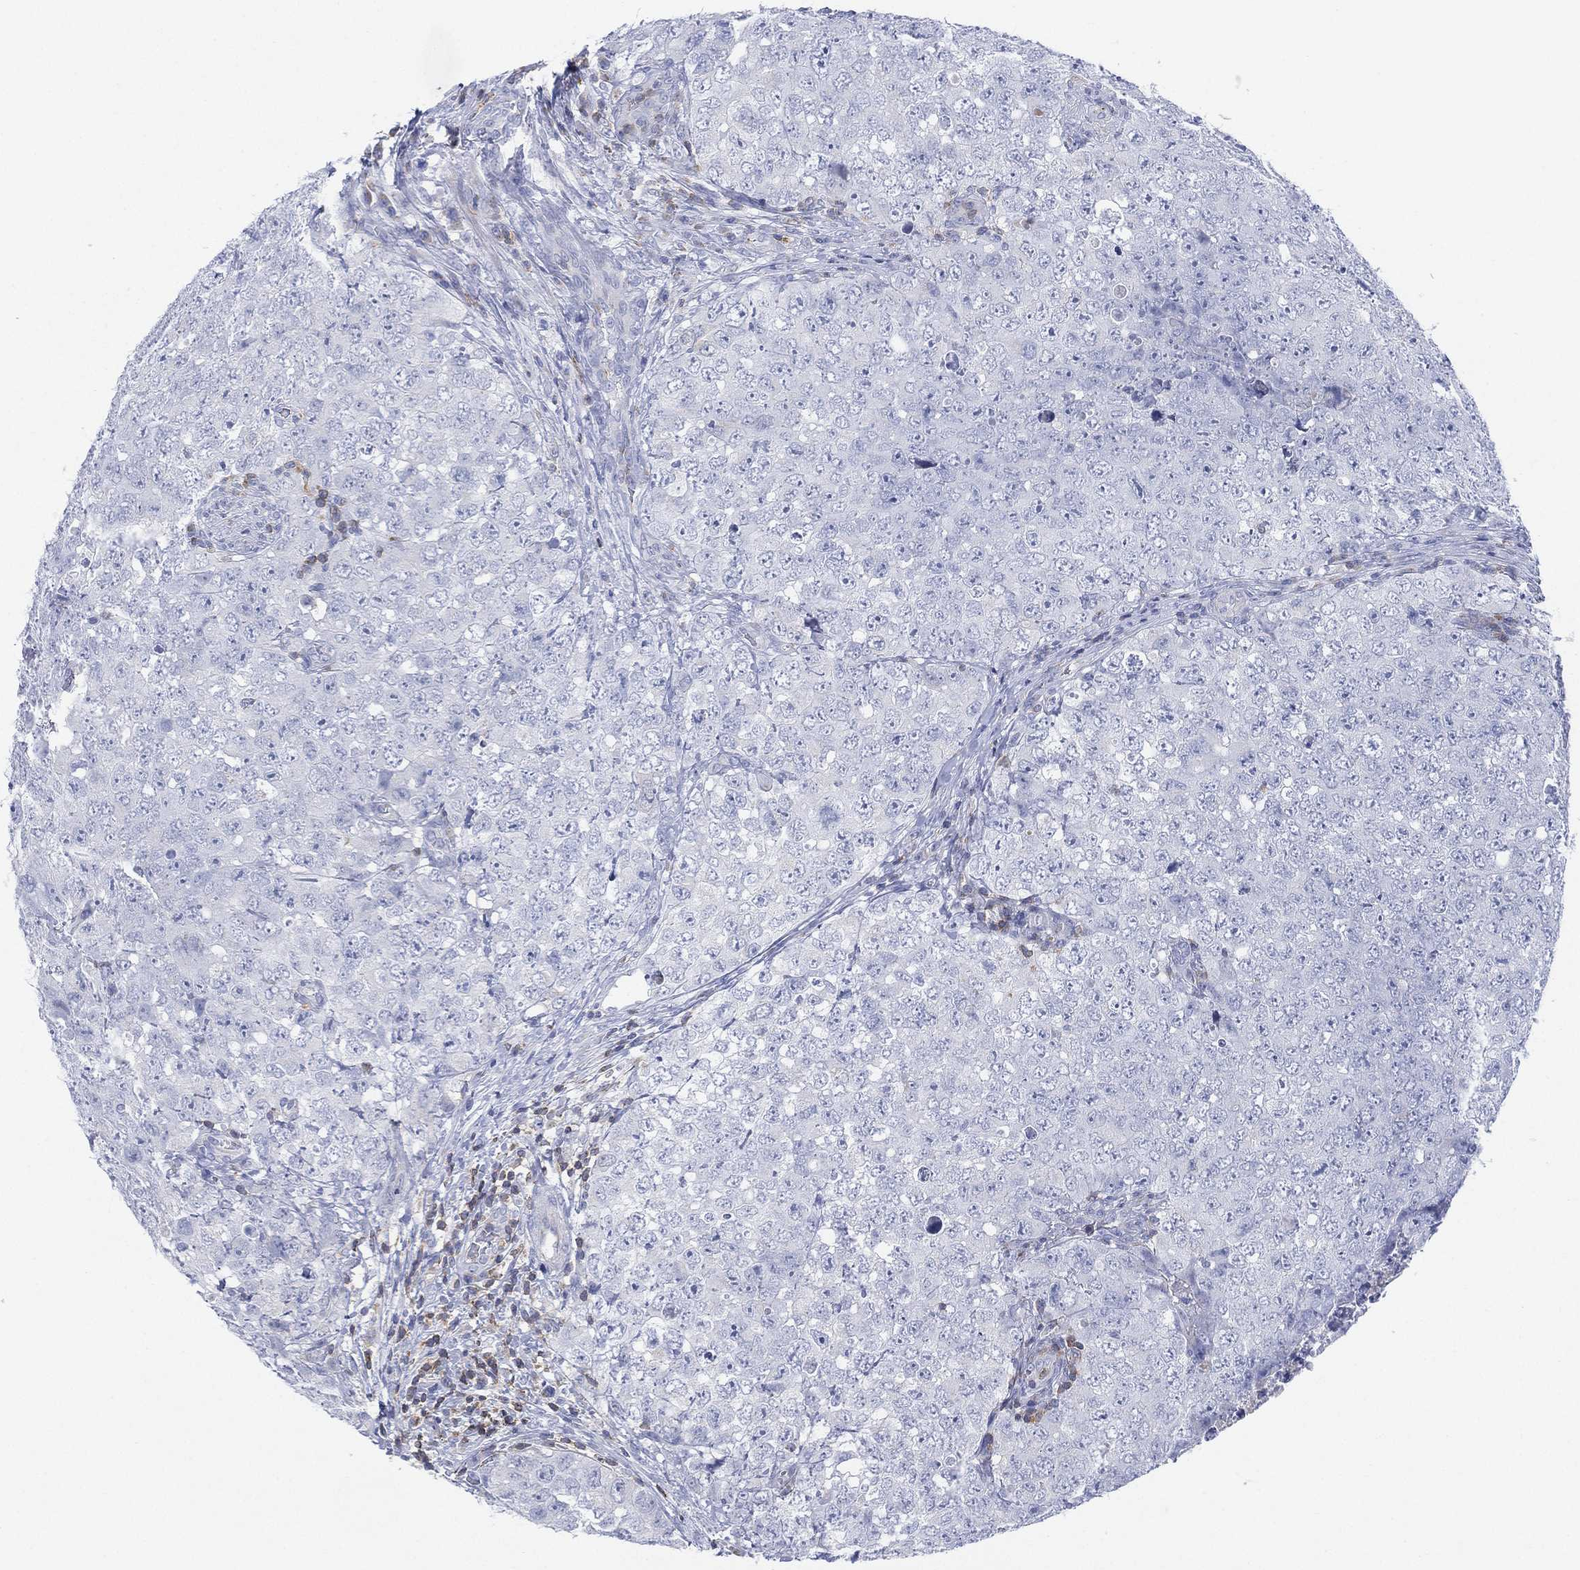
{"staining": {"intensity": "negative", "quantity": "none", "location": "none"}, "tissue": "testis cancer", "cell_type": "Tumor cells", "image_type": "cancer", "snomed": [{"axis": "morphology", "description": "Seminoma, NOS"}, {"axis": "topography", "description": "Testis"}], "caption": "Immunohistochemical staining of seminoma (testis) shows no significant expression in tumor cells.", "gene": "SEPTIN1", "patient": {"sex": "male", "age": 34}}